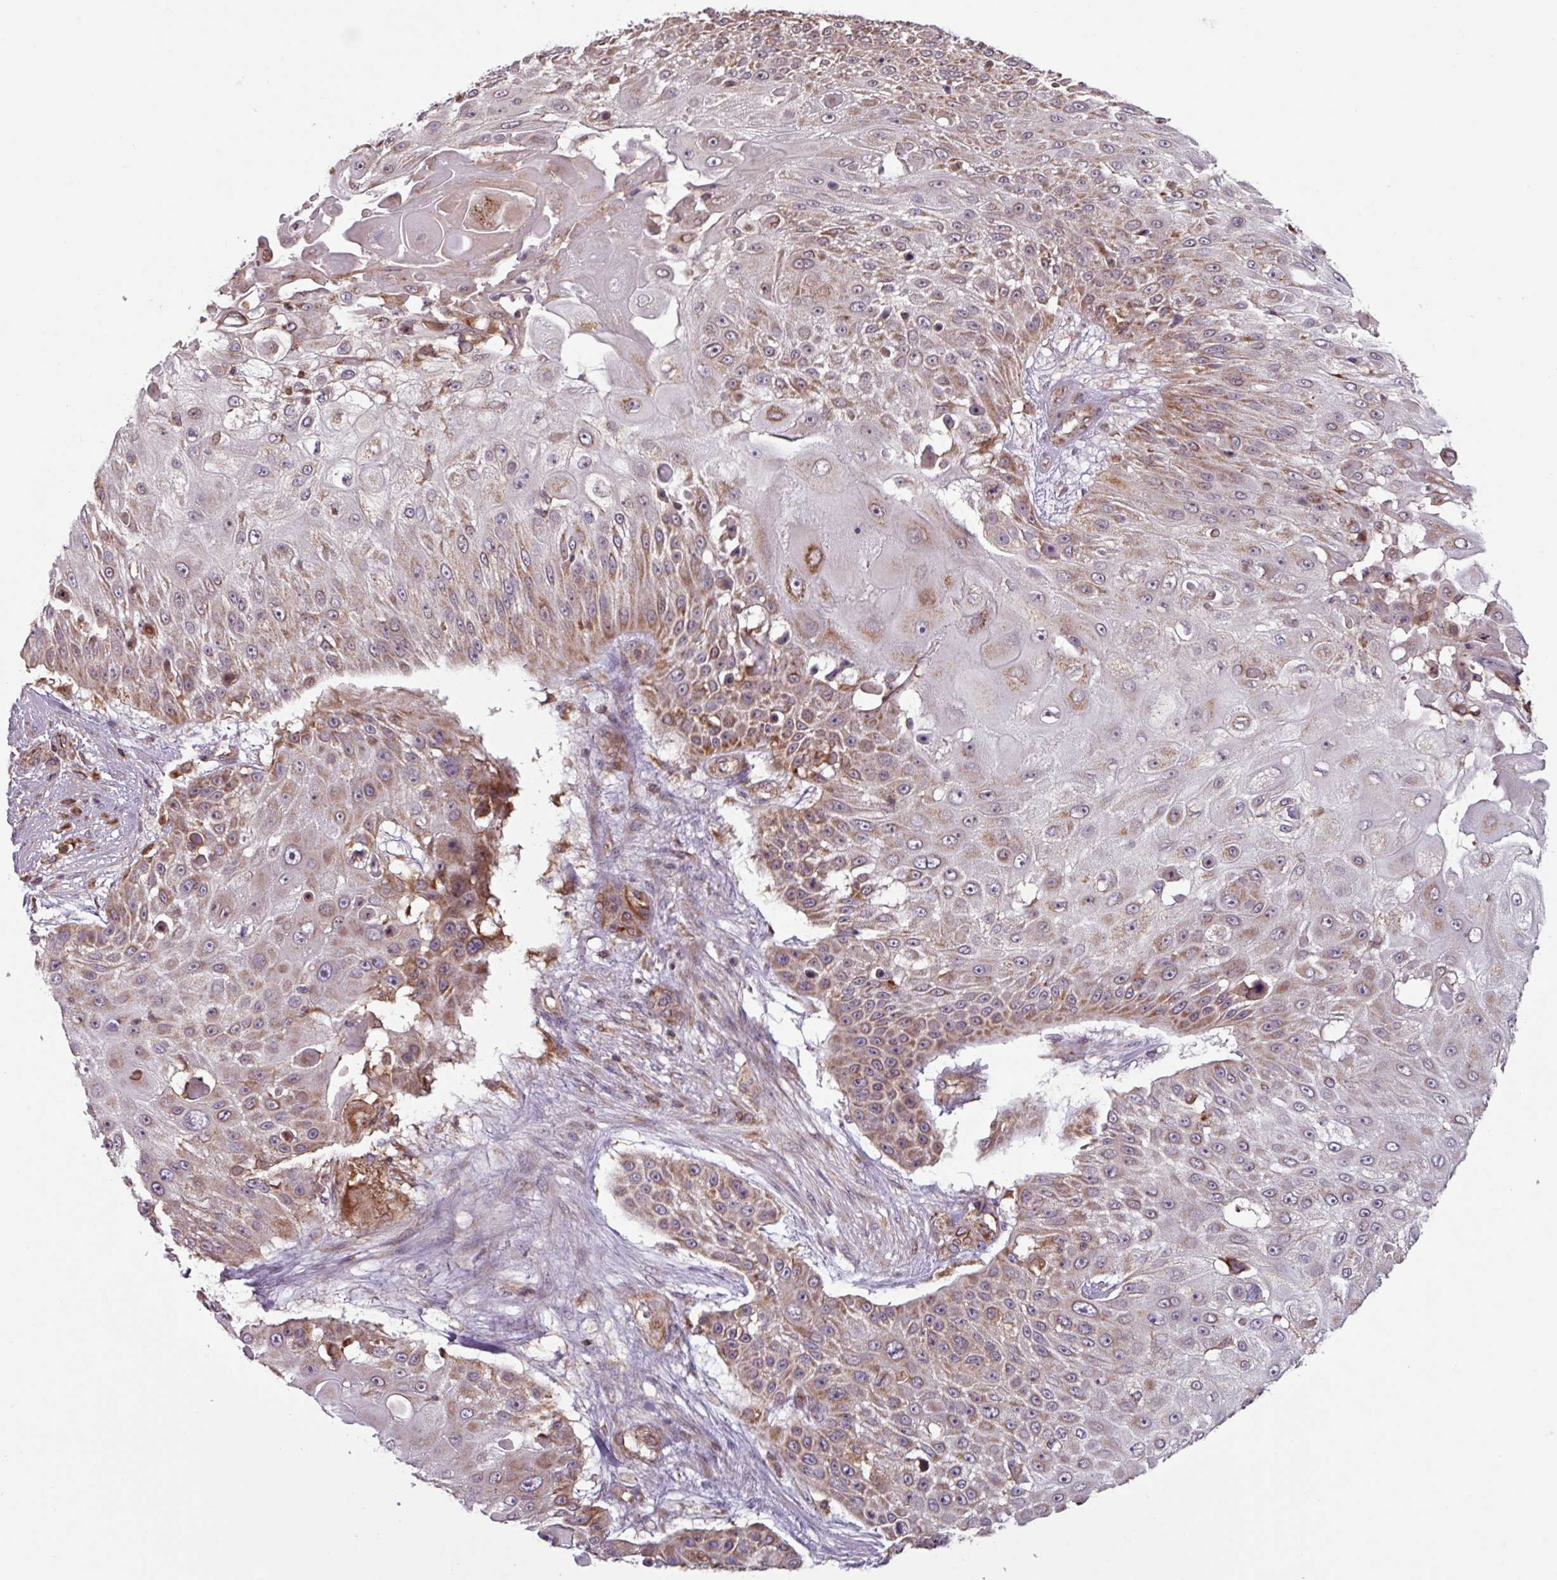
{"staining": {"intensity": "moderate", "quantity": "25%-75%", "location": "cytoplasmic/membranous"}, "tissue": "skin cancer", "cell_type": "Tumor cells", "image_type": "cancer", "snomed": [{"axis": "morphology", "description": "Squamous cell carcinoma, NOS"}, {"axis": "topography", "description": "Skin"}], "caption": "Immunohistochemical staining of skin squamous cell carcinoma exhibits medium levels of moderate cytoplasmic/membranous protein expression in about 25%-75% of tumor cells.", "gene": "PLEKHD1", "patient": {"sex": "female", "age": 86}}